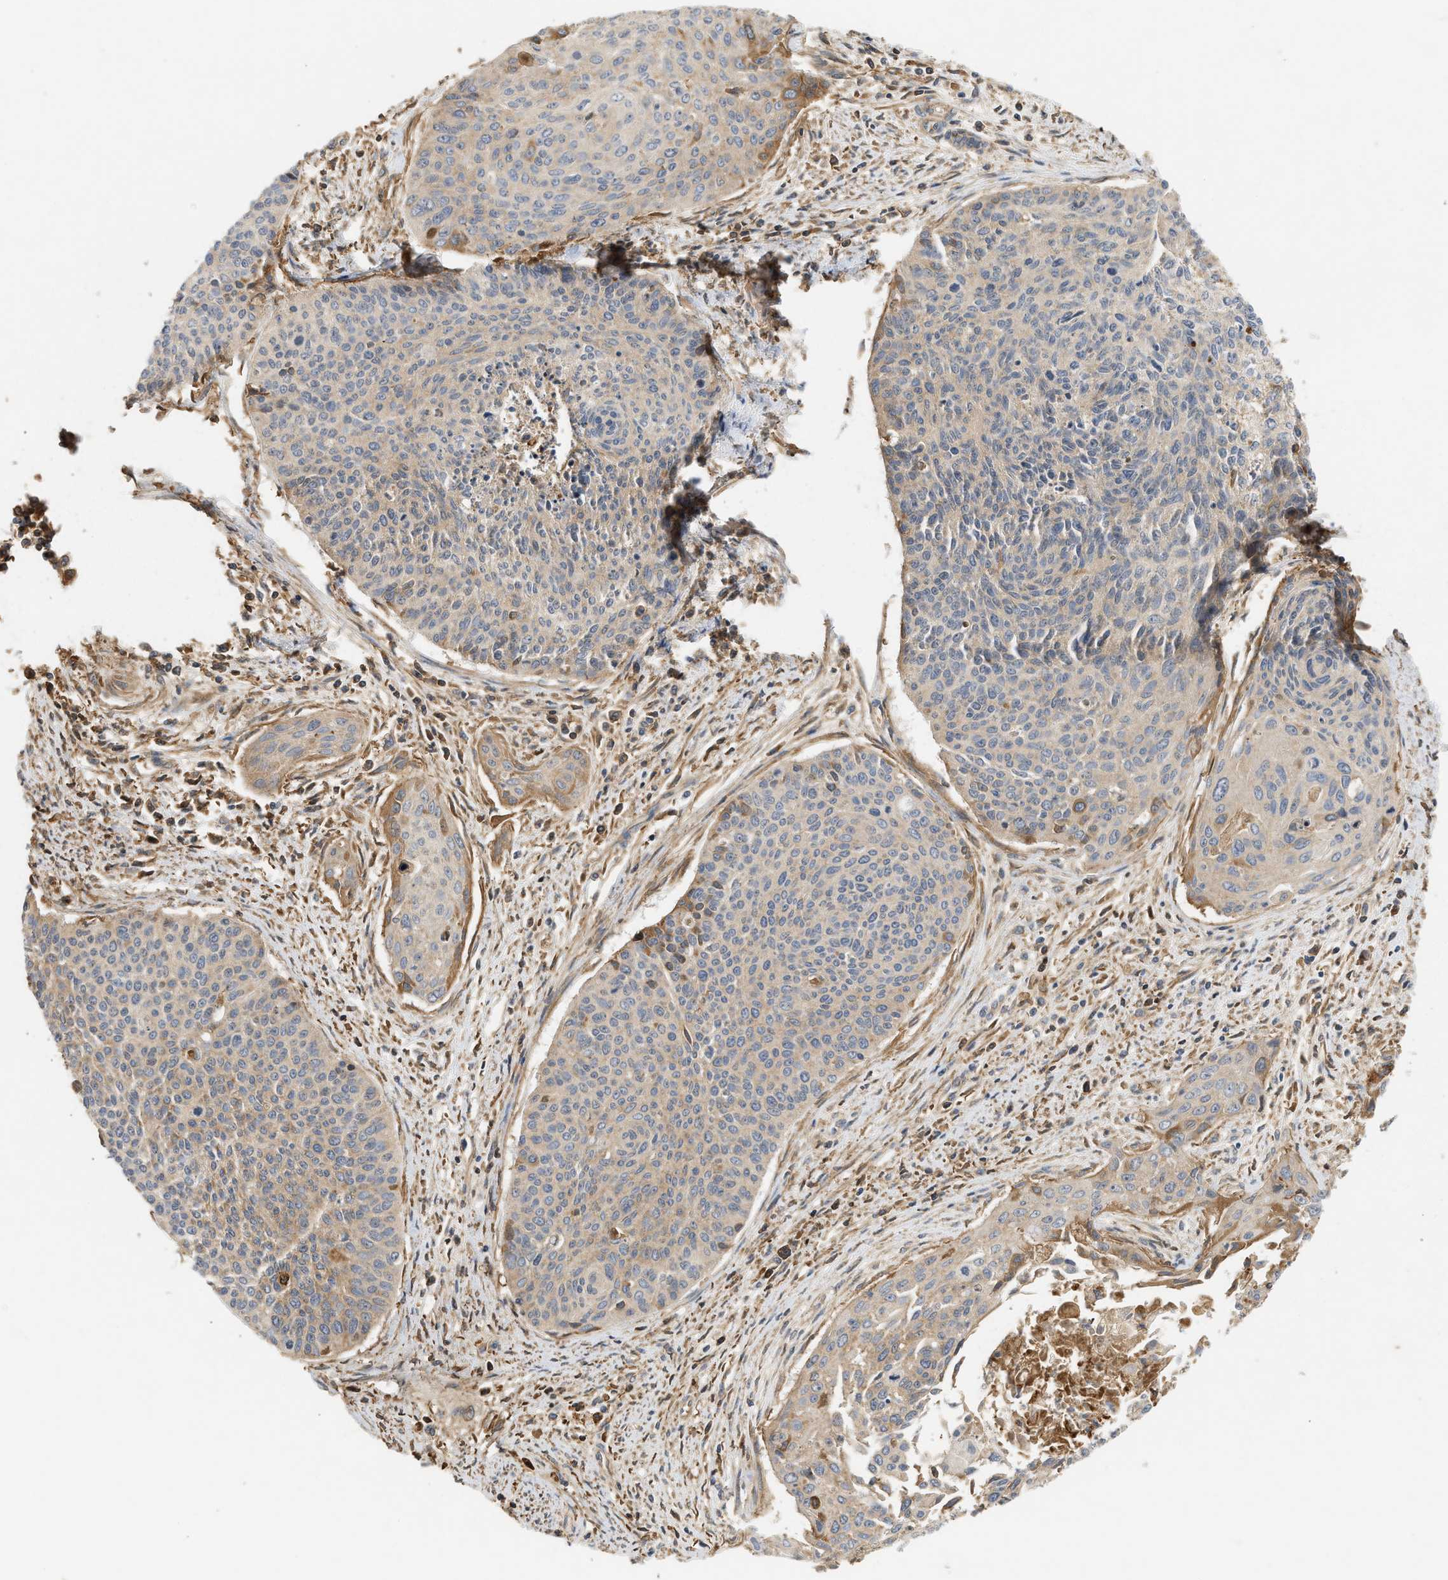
{"staining": {"intensity": "moderate", "quantity": "25%-75%", "location": "cytoplasmic/membranous"}, "tissue": "cervical cancer", "cell_type": "Tumor cells", "image_type": "cancer", "snomed": [{"axis": "morphology", "description": "Squamous cell carcinoma, NOS"}, {"axis": "topography", "description": "Cervix"}], "caption": "Protein staining of cervical squamous cell carcinoma tissue displays moderate cytoplasmic/membranous positivity in approximately 25%-75% of tumor cells. Ihc stains the protein of interest in brown and the nuclei are stained blue.", "gene": "F8", "patient": {"sex": "female", "age": 55}}